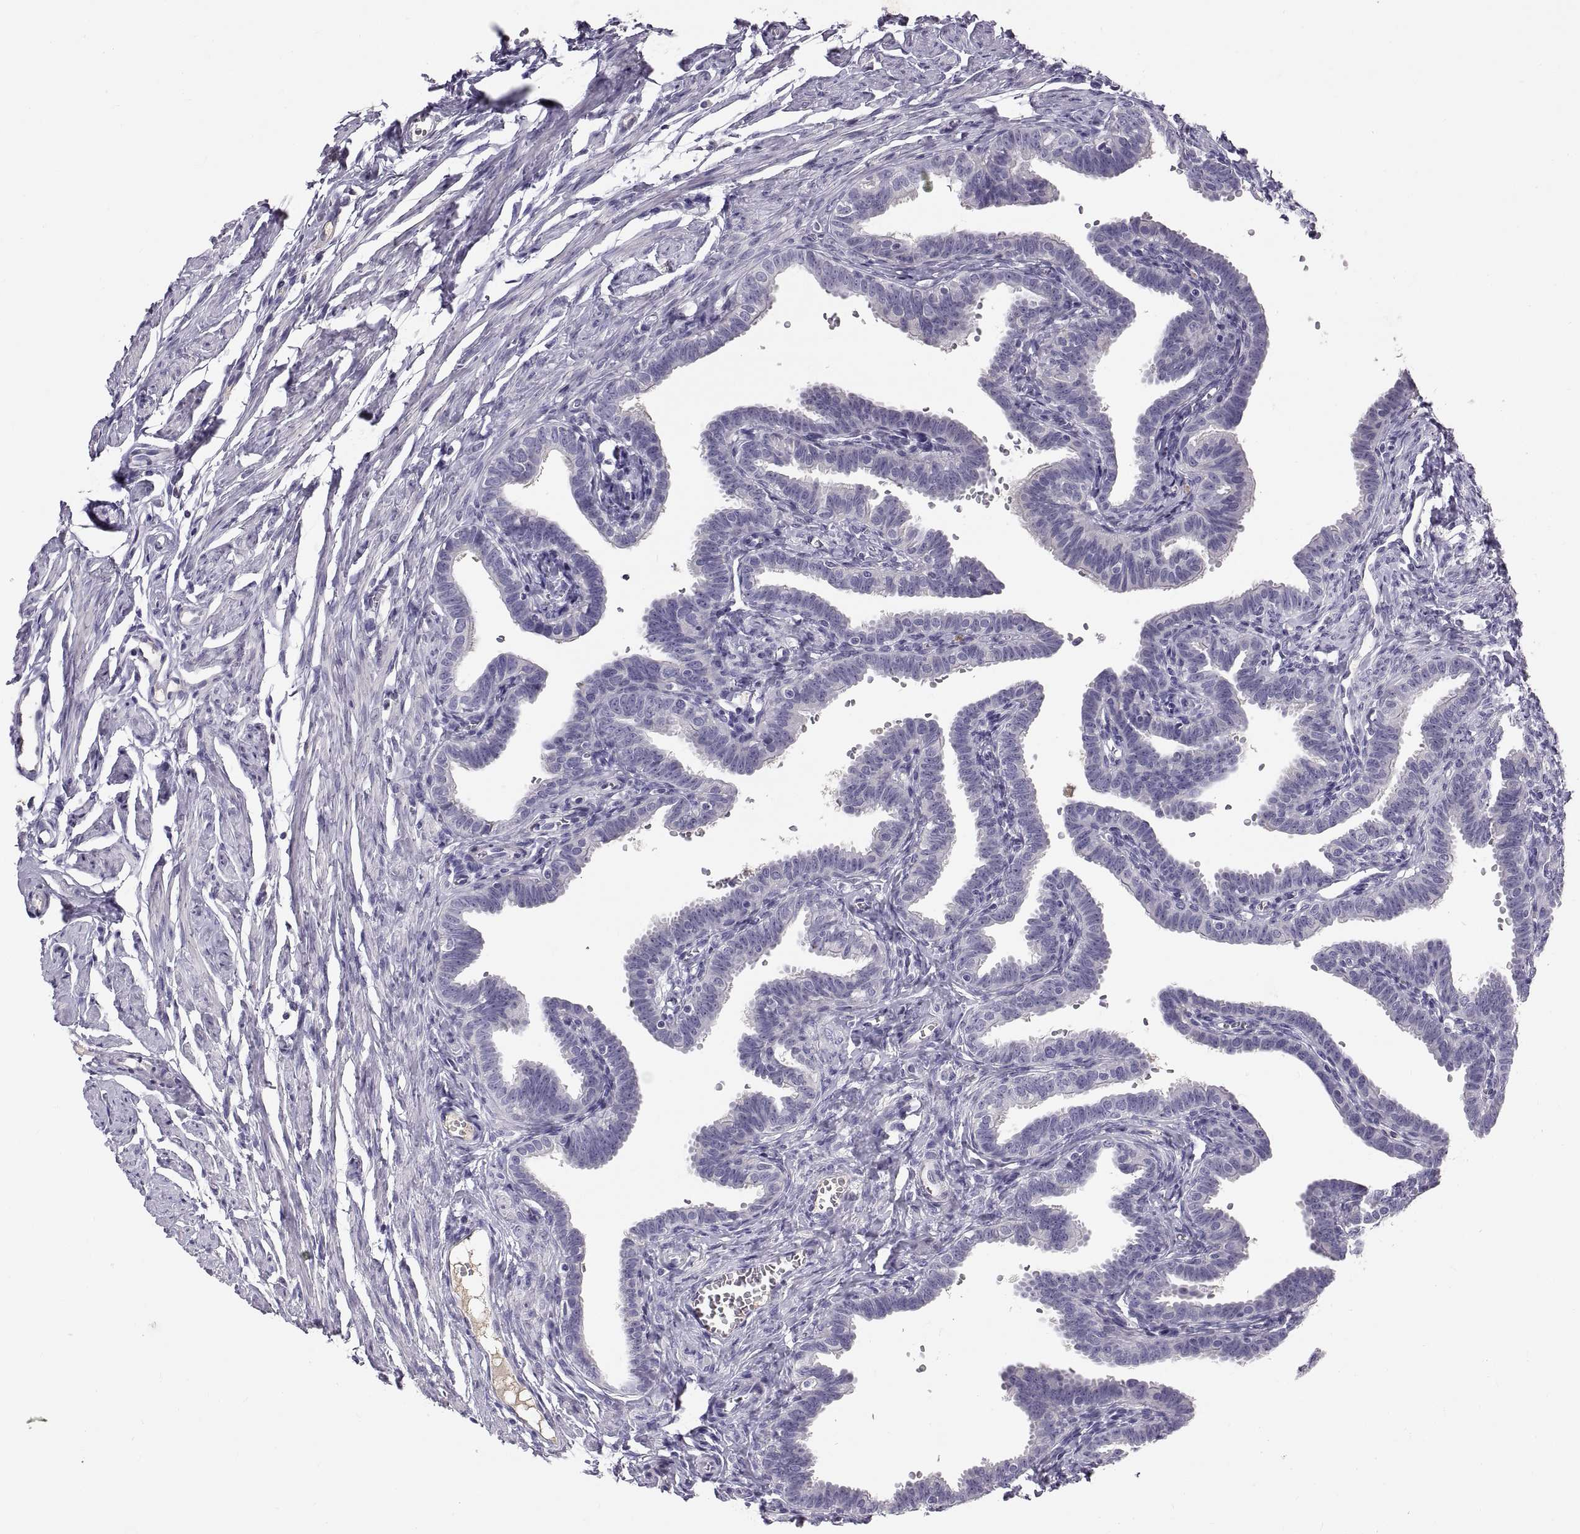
{"staining": {"intensity": "negative", "quantity": "none", "location": "none"}, "tissue": "fallopian tube", "cell_type": "Glandular cells", "image_type": "normal", "snomed": [{"axis": "morphology", "description": "Normal tissue, NOS"}, {"axis": "topography", "description": "Fallopian tube"}, {"axis": "topography", "description": "Ovary"}], "caption": "A photomicrograph of human fallopian tube is negative for staining in glandular cells. The staining was performed using DAB to visualize the protein expression in brown, while the nuclei were stained in blue with hematoxylin (Magnification: 20x).", "gene": "ADAM32", "patient": {"sex": "female", "age": 57}}